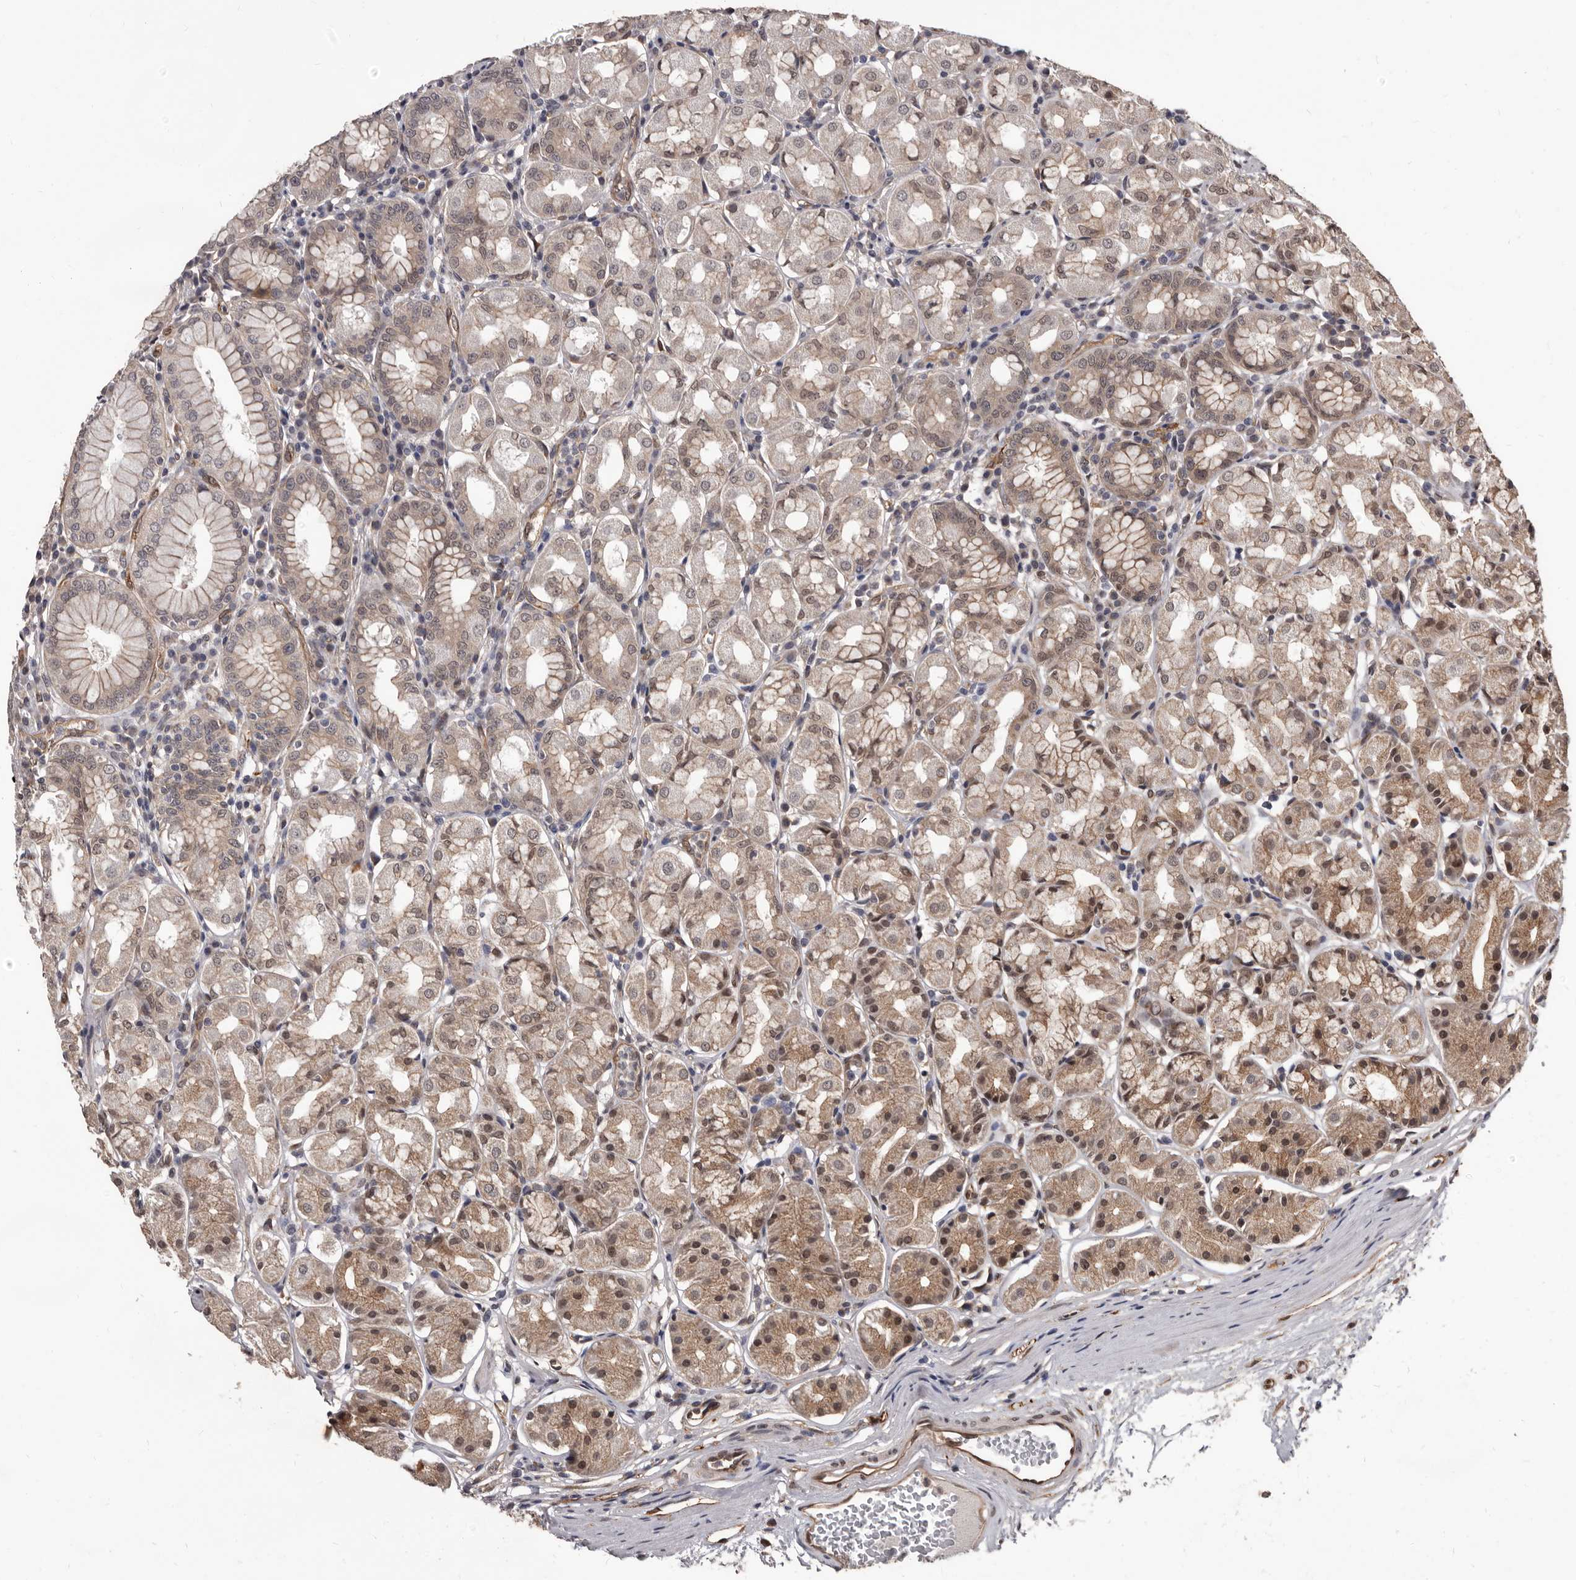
{"staining": {"intensity": "moderate", "quantity": "25%-75%", "location": "cytoplasmic/membranous,nuclear"}, "tissue": "stomach", "cell_type": "Glandular cells", "image_type": "normal", "snomed": [{"axis": "morphology", "description": "Normal tissue, NOS"}, {"axis": "topography", "description": "Stomach"}, {"axis": "topography", "description": "Stomach, lower"}], "caption": "High-power microscopy captured an IHC image of unremarkable stomach, revealing moderate cytoplasmic/membranous,nuclear staining in approximately 25%-75% of glandular cells. (Brightfield microscopy of DAB IHC at high magnification).", "gene": "ADAMTS20", "patient": {"sex": "female", "age": 56}}